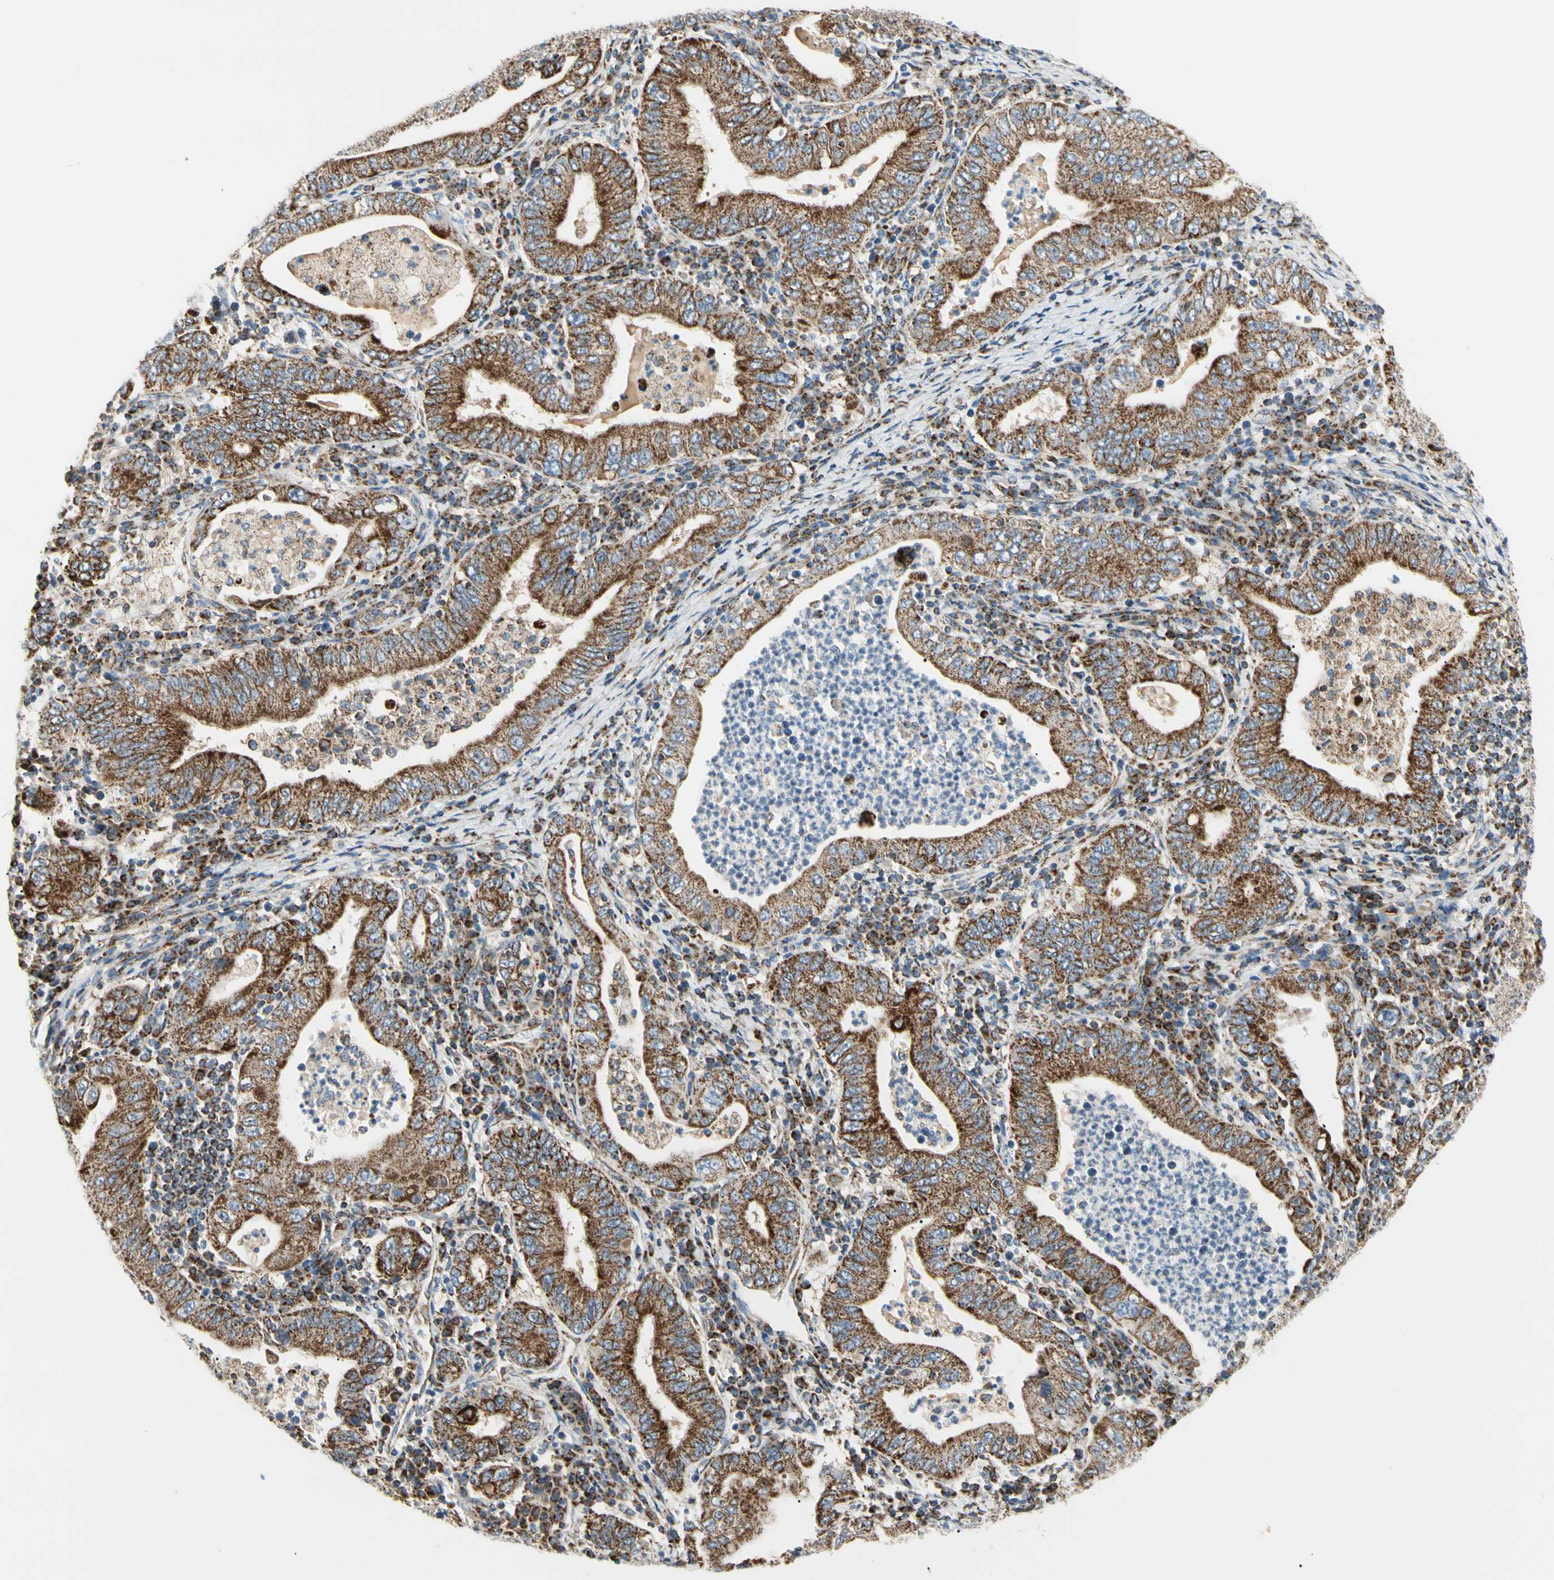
{"staining": {"intensity": "strong", "quantity": ">75%", "location": "cytoplasmic/membranous"}, "tissue": "stomach cancer", "cell_type": "Tumor cells", "image_type": "cancer", "snomed": [{"axis": "morphology", "description": "Normal tissue, NOS"}, {"axis": "morphology", "description": "Adenocarcinoma, NOS"}, {"axis": "topography", "description": "Esophagus"}, {"axis": "topography", "description": "Stomach, upper"}, {"axis": "topography", "description": "Peripheral nerve tissue"}], "caption": "Human stomach cancer stained with a protein marker reveals strong staining in tumor cells.", "gene": "TBC1D10A", "patient": {"sex": "male", "age": 62}}